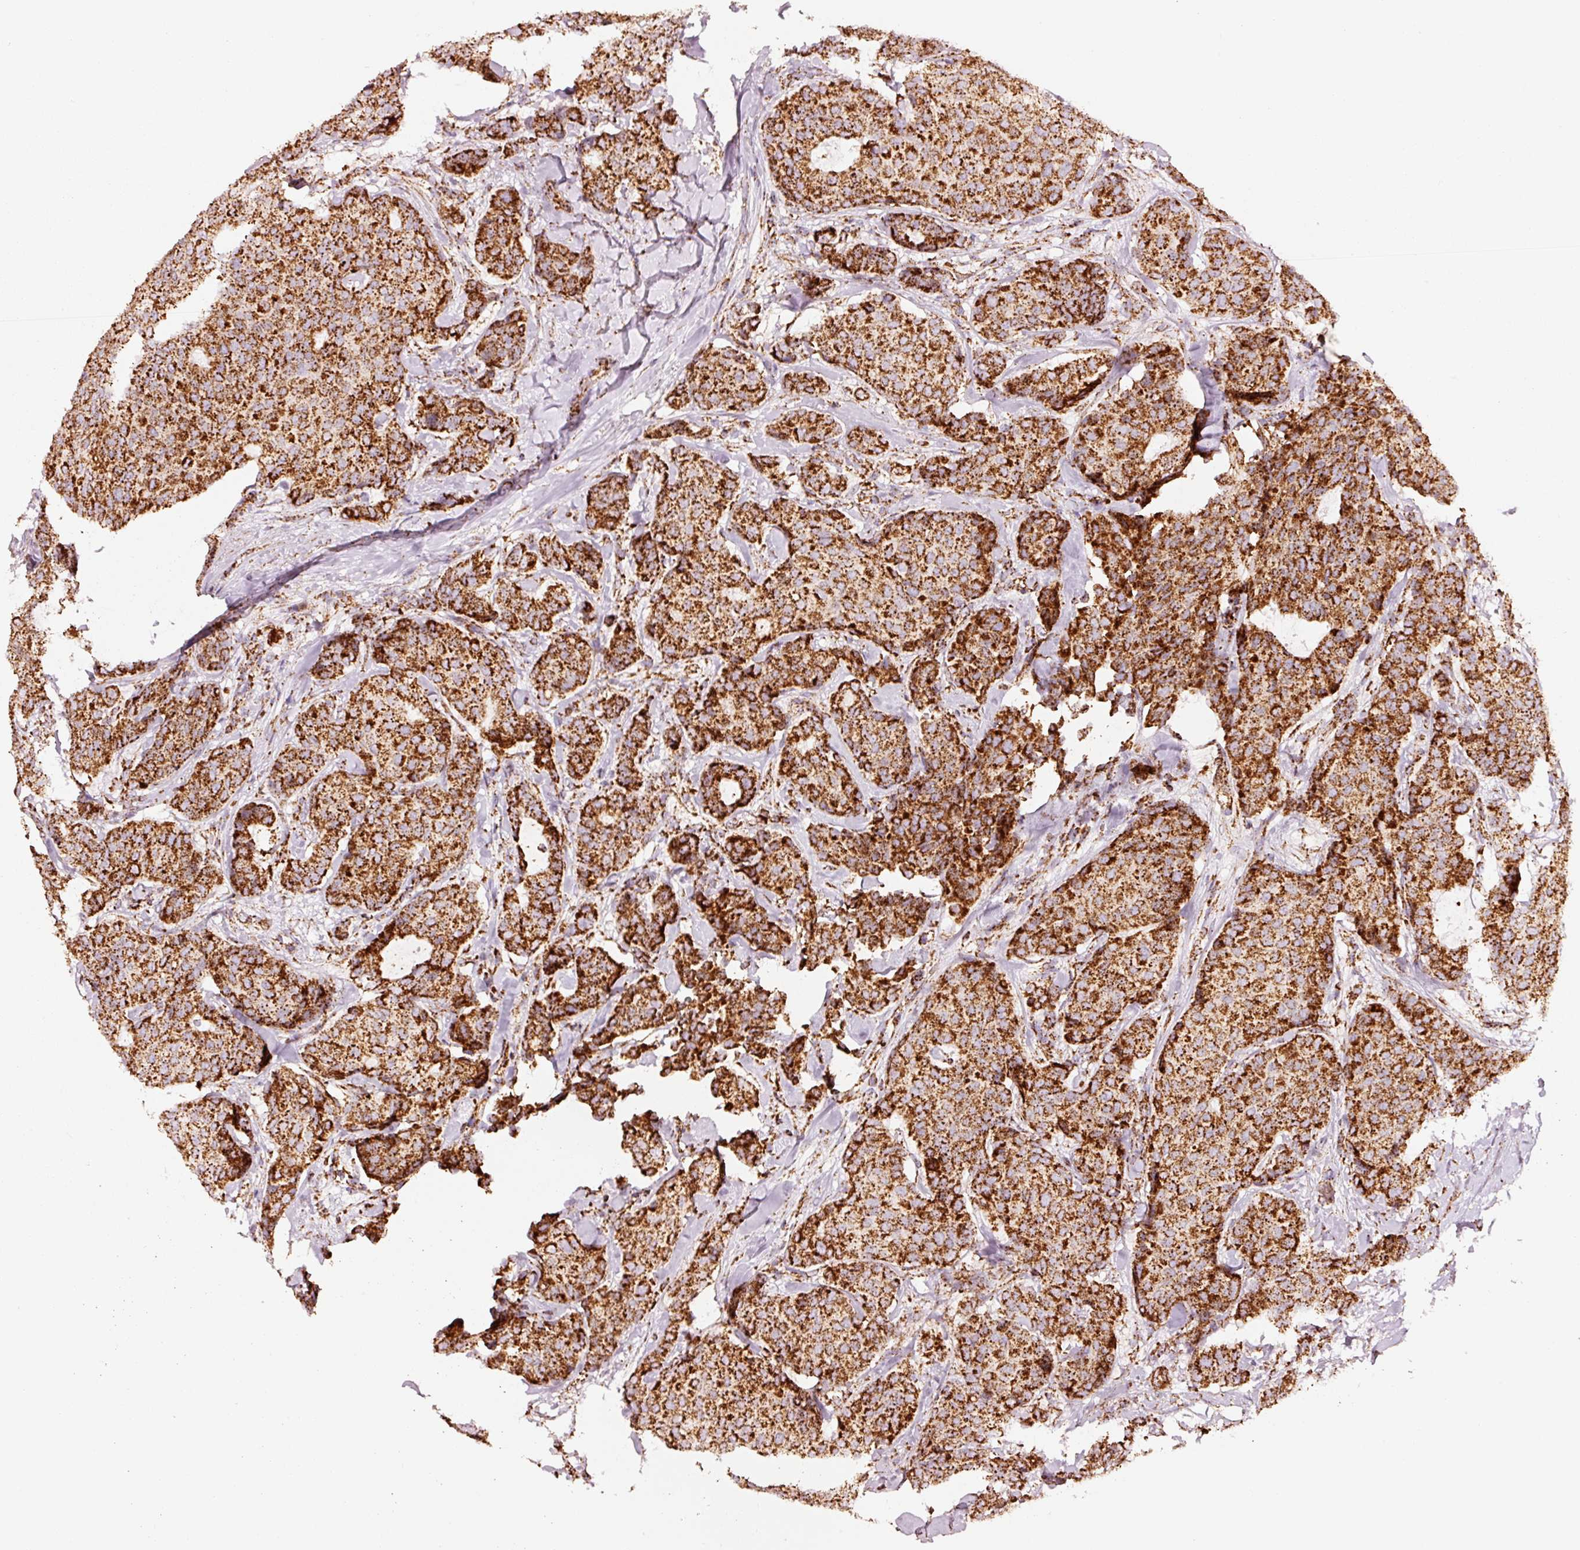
{"staining": {"intensity": "strong", "quantity": ">75%", "location": "cytoplasmic/membranous"}, "tissue": "breast cancer", "cell_type": "Tumor cells", "image_type": "cancer", "snomed": [{"axis": "morphology", "description": "Duct carcinoma"}, {"axis": "topography", "description": "Breast"}], "caption": "This histopathology image shows IHC staining of breast invasive ductal carcinoma, with high strong cytoplasmic/membranous staining in approximately >75% of tumor cells.", "gene": "UQCRC1", "patient": {"sex": "female", "age": 75}}